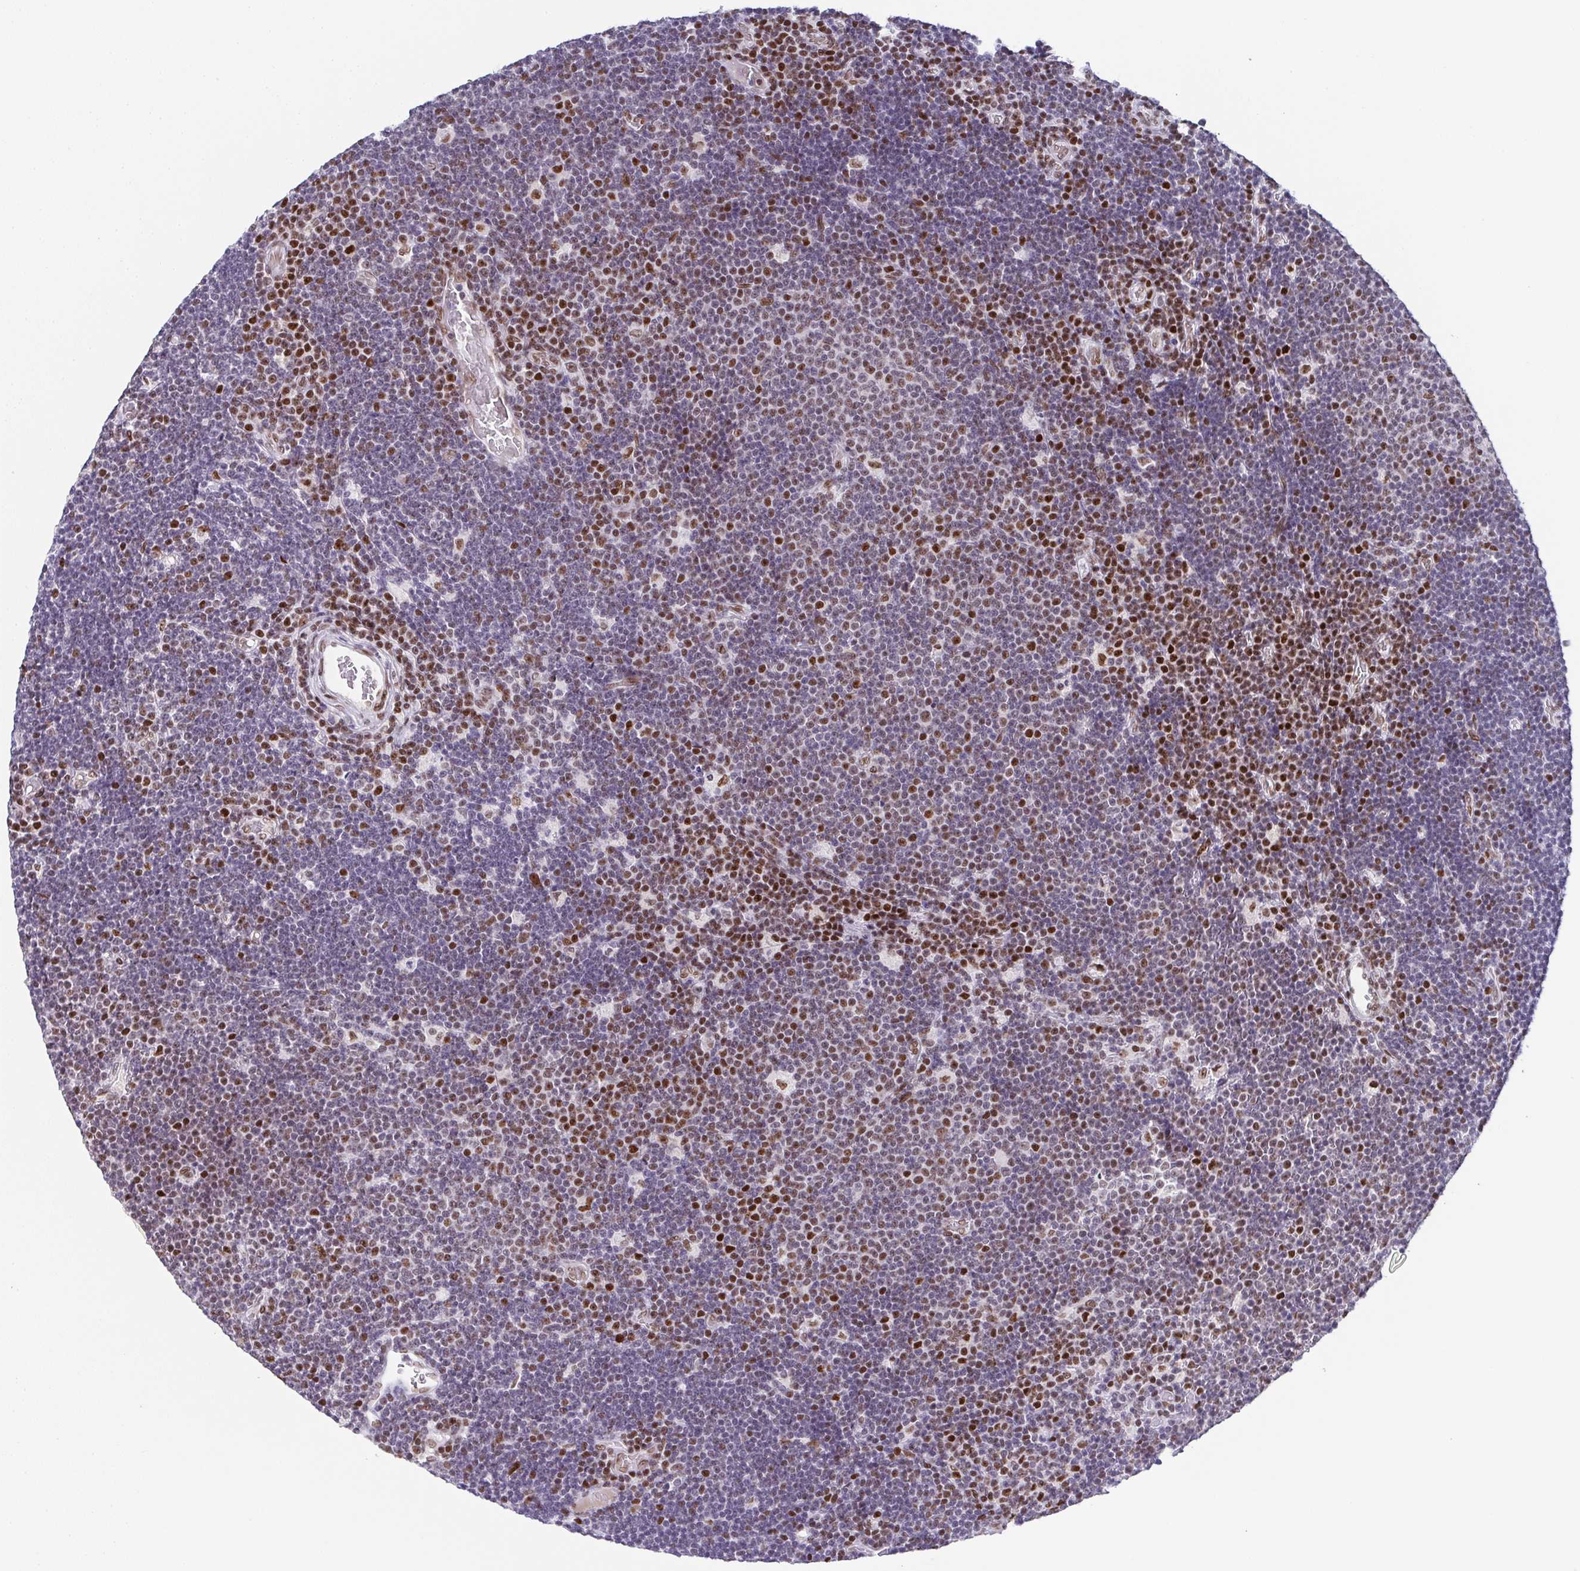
{"staining": {"intensity": "moderate", "quantity": "<25%", "location": "nuclear"}, "tissue": "lymphoma", "cell_type": "Tumor cells", "image_type": "cancer", "snomed": [{"axis": "morphology", "description": "Malignant lymphoma, non-Hodgkin's type, Low grade"}, {"axis": "topography", "description": "Brain"}], "caption": "A micrograph showing moderate nuclear expression in about <25% of tumor cells in lymphoma, as visualized by brown immunohistochemical staining.", "gene": "RB1", "patient": {"sex": "female", "age": 66}}